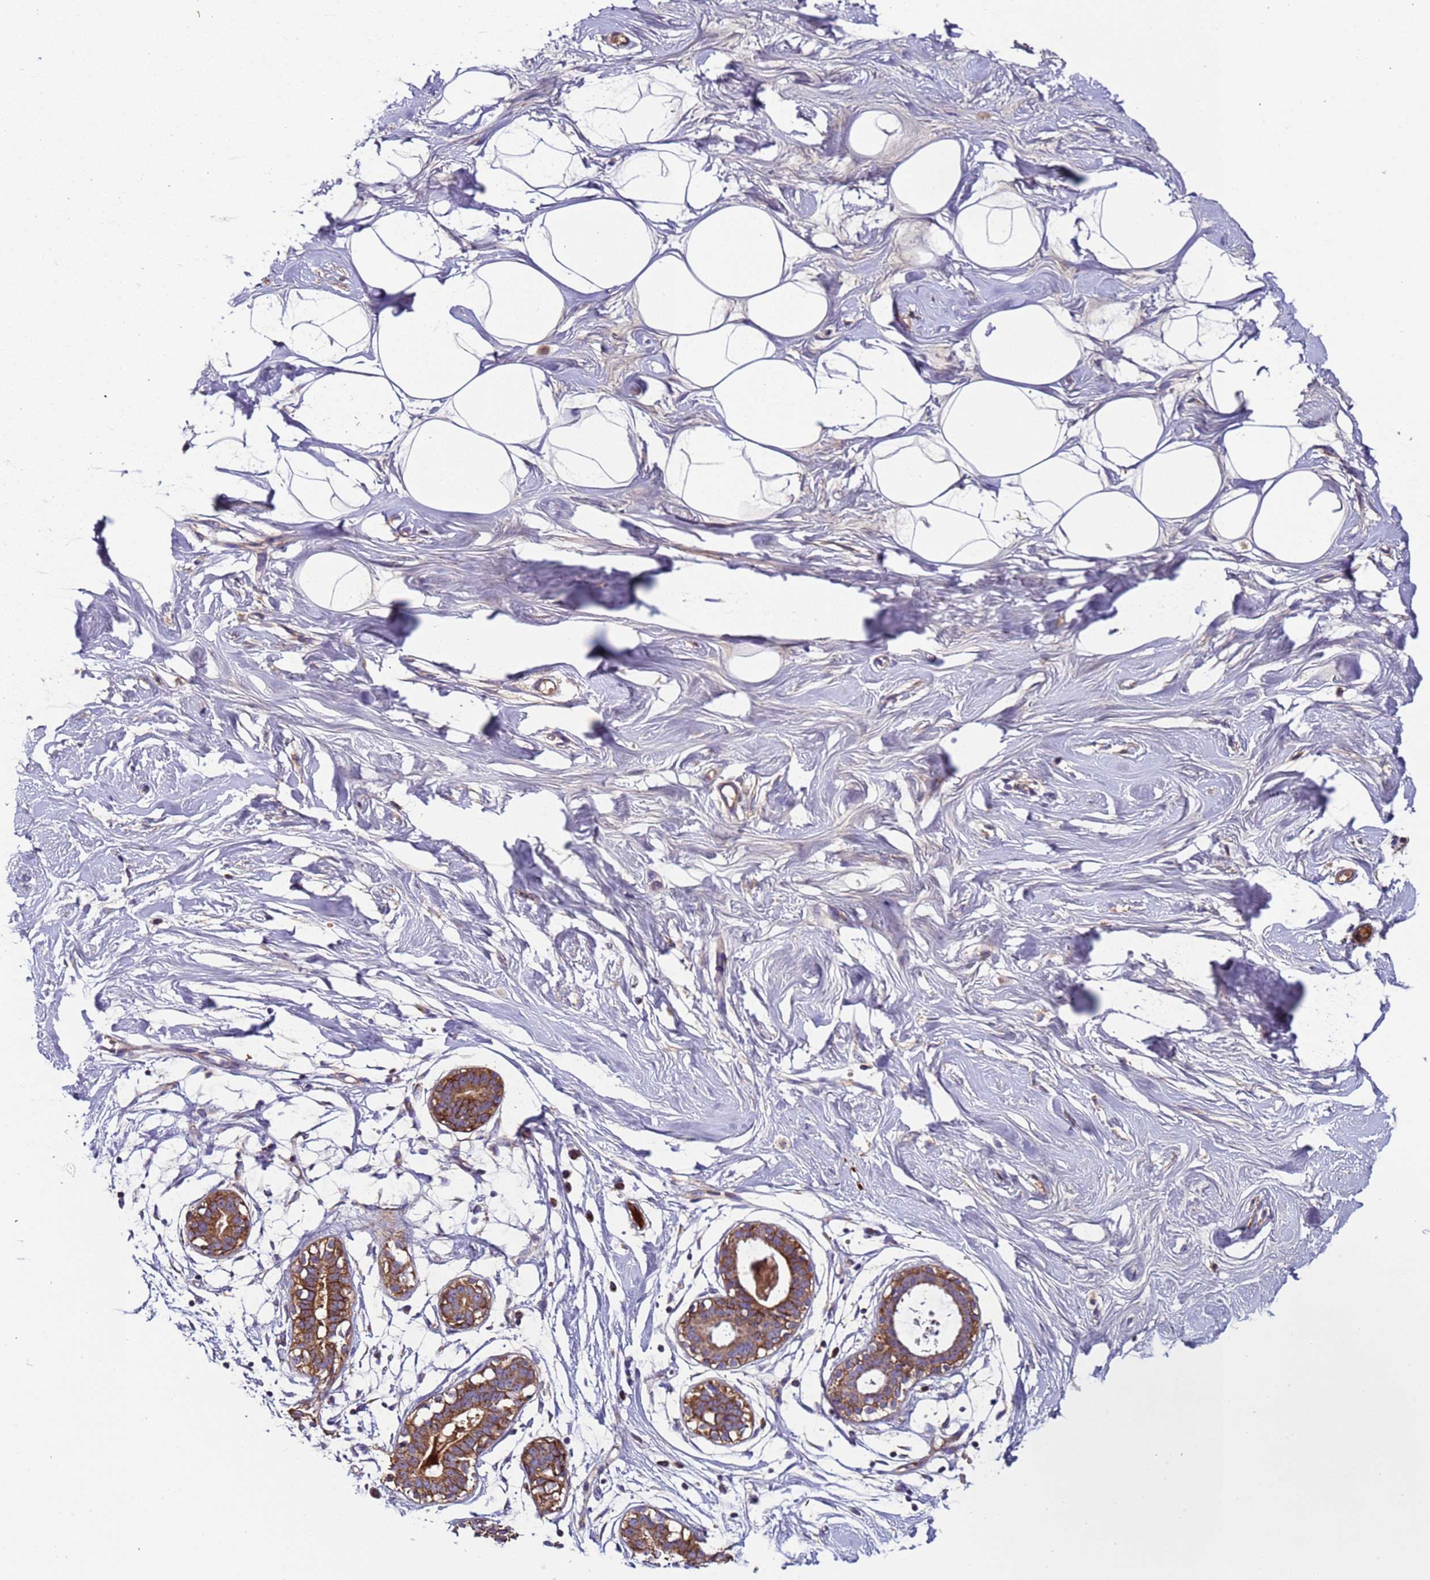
{"staining": {"intensity": "negative", "quantity": "none", "location": "none"}, "tissue": "breast", "cell_type": "Adipocytes", "image_type": "normal", "snomed": [{"axis": "morphology", "description": "Normal tissue, NOS"}, {"axis": "morphology", "description": "Adenoma, NOS"}, {"axis": "topography", "description": "Breast"}], "caption": "The image shows no staining of adipocytes in normal breast. (DAB immunohistochemistry with hematoxylin counter stain).", "gene": "TMEM126A", "patient": {"sex": "female", "age": 23}}